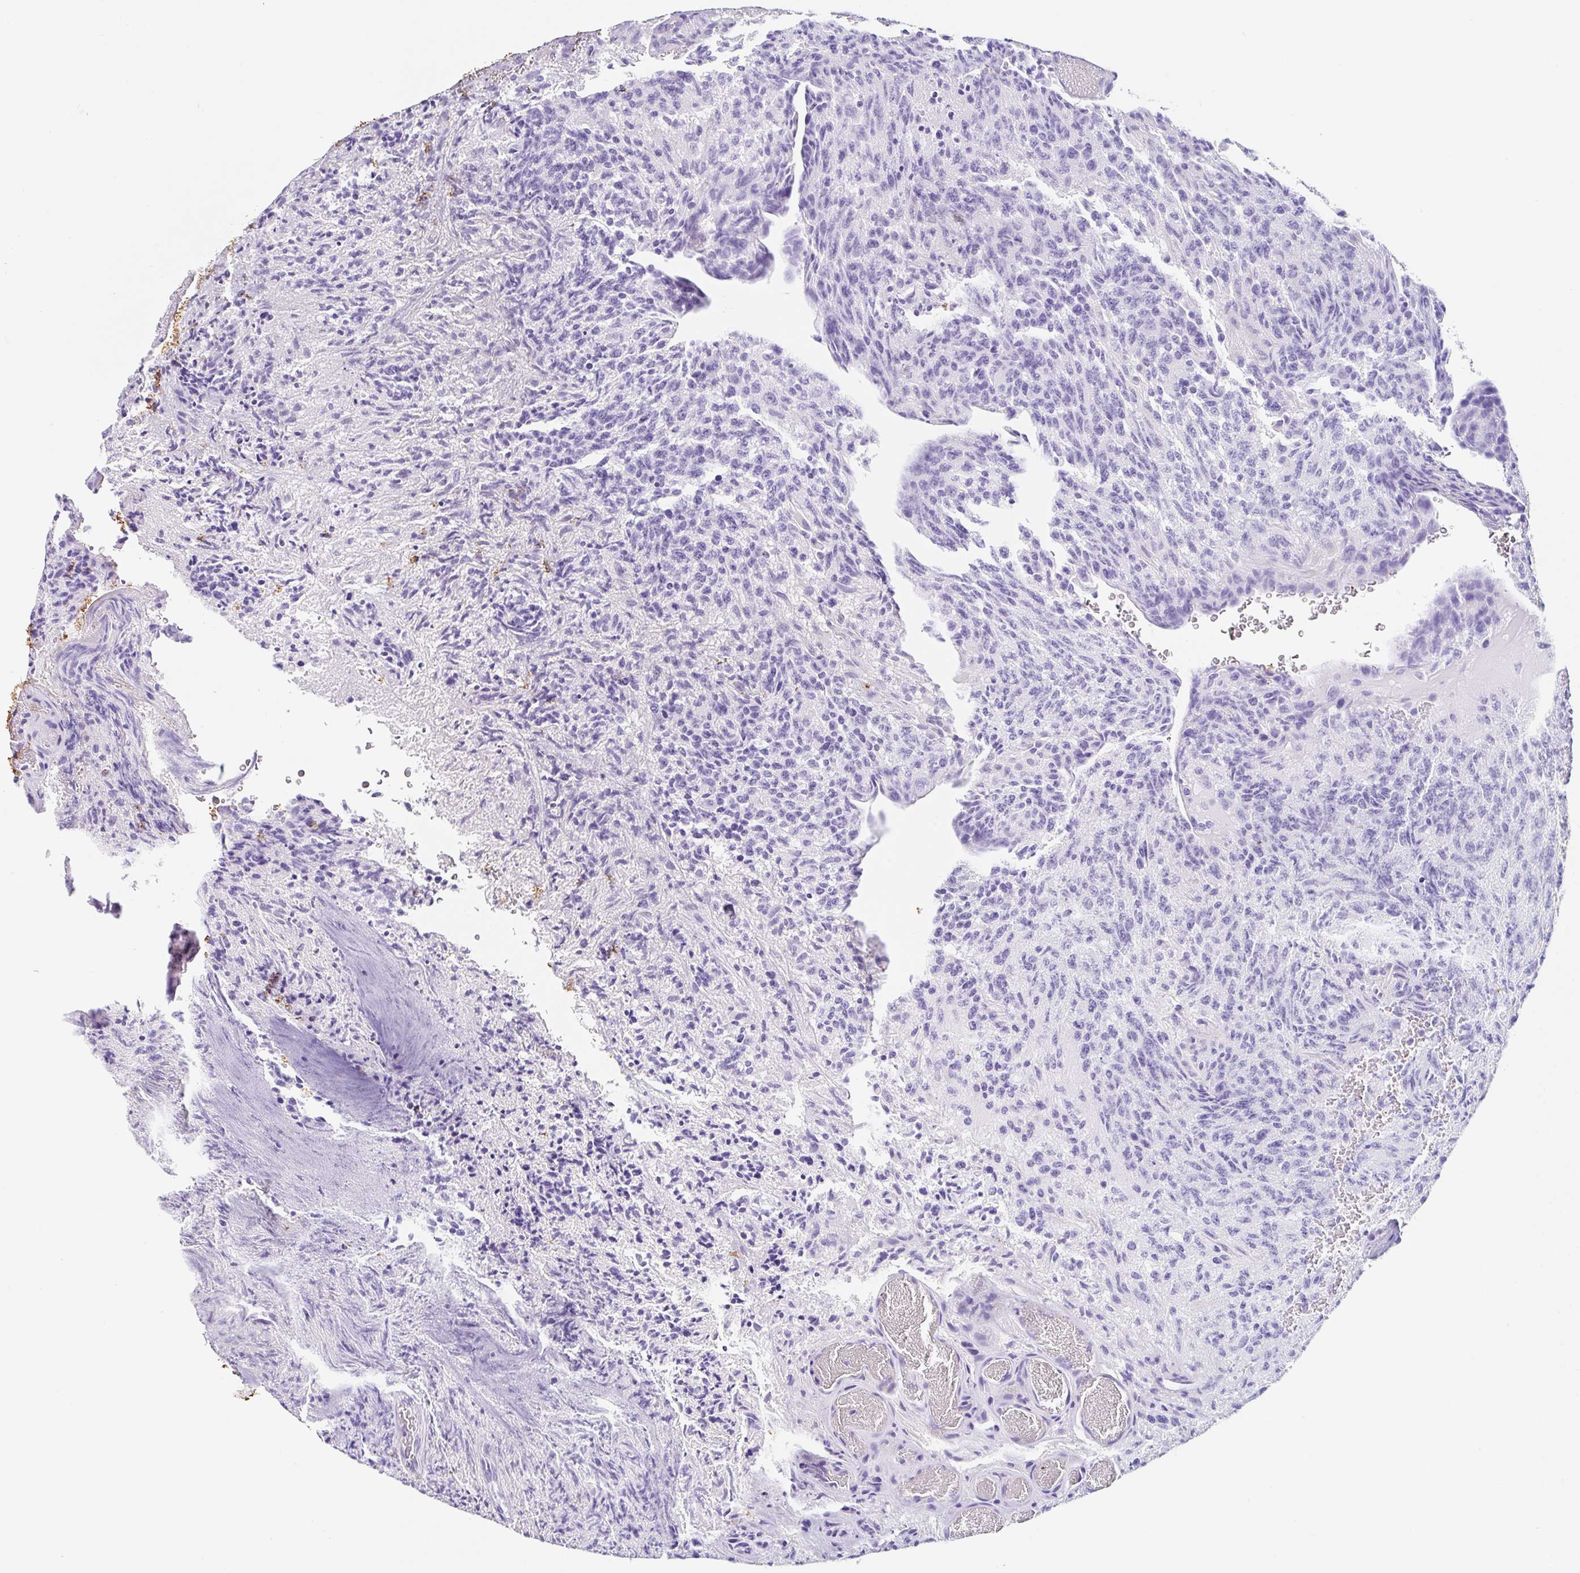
{"staining": {"intensity": "negative", "quantity": "none", "location": "none"}, "tissue": "glioma", "cell_type": "Tumor cells", "image_type": "cancer", "snomed": [{"axis": "morphology", "description": "Glioma, malignant, High grade"}, {"axis": "topography", "description": "Brain"}], "caption": "IHC of glioma displays no positivity in tumor cells.", "gene": "DKK4", "patient": {"sex": "male", "age": 36}}